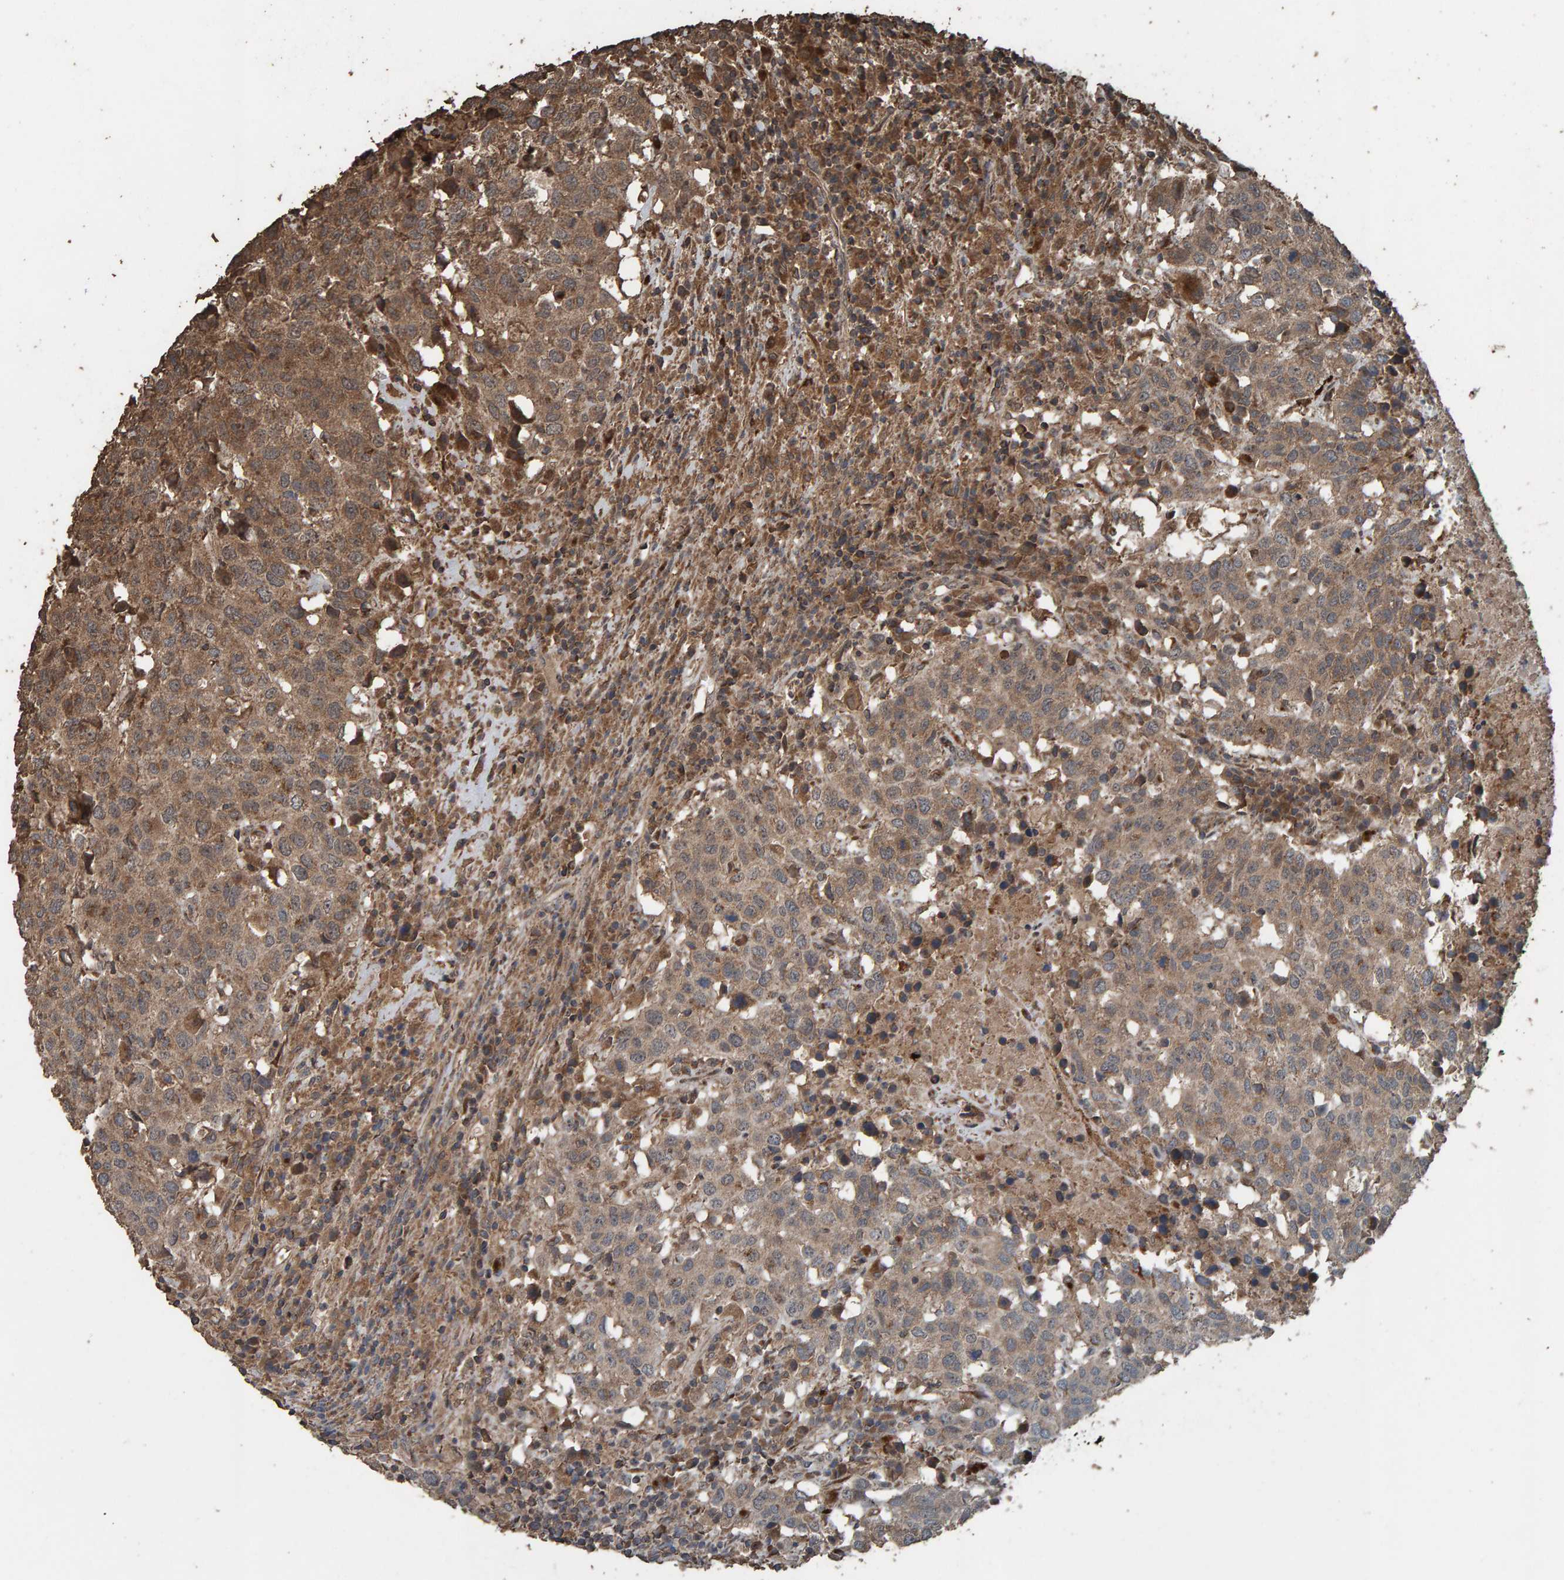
{"staining": {"intensity": "moderate", "quantity": ">75%", "location": "cytoplasmic/membranous"}, "tissue": "head and neck cancer", "cell_type": "Tumor cells", "image_type": "cancer", "snomed": [{"axis": "morphology", "description": "Squamous cell carcinoma, NOS"}, {"axis": "topography", "description": "Head-Neck"}], "caption": "Head and neck squamous cell carcinoma was stained to show a protein in brown. There is medium levels of moderate cytoplasmic/membranous expression in about >75% of tumor cells. (IHC, brightfield microscopy, high magnification).", "gene": "DUS1L", "patient": {"sex": "male", "age": 66}}